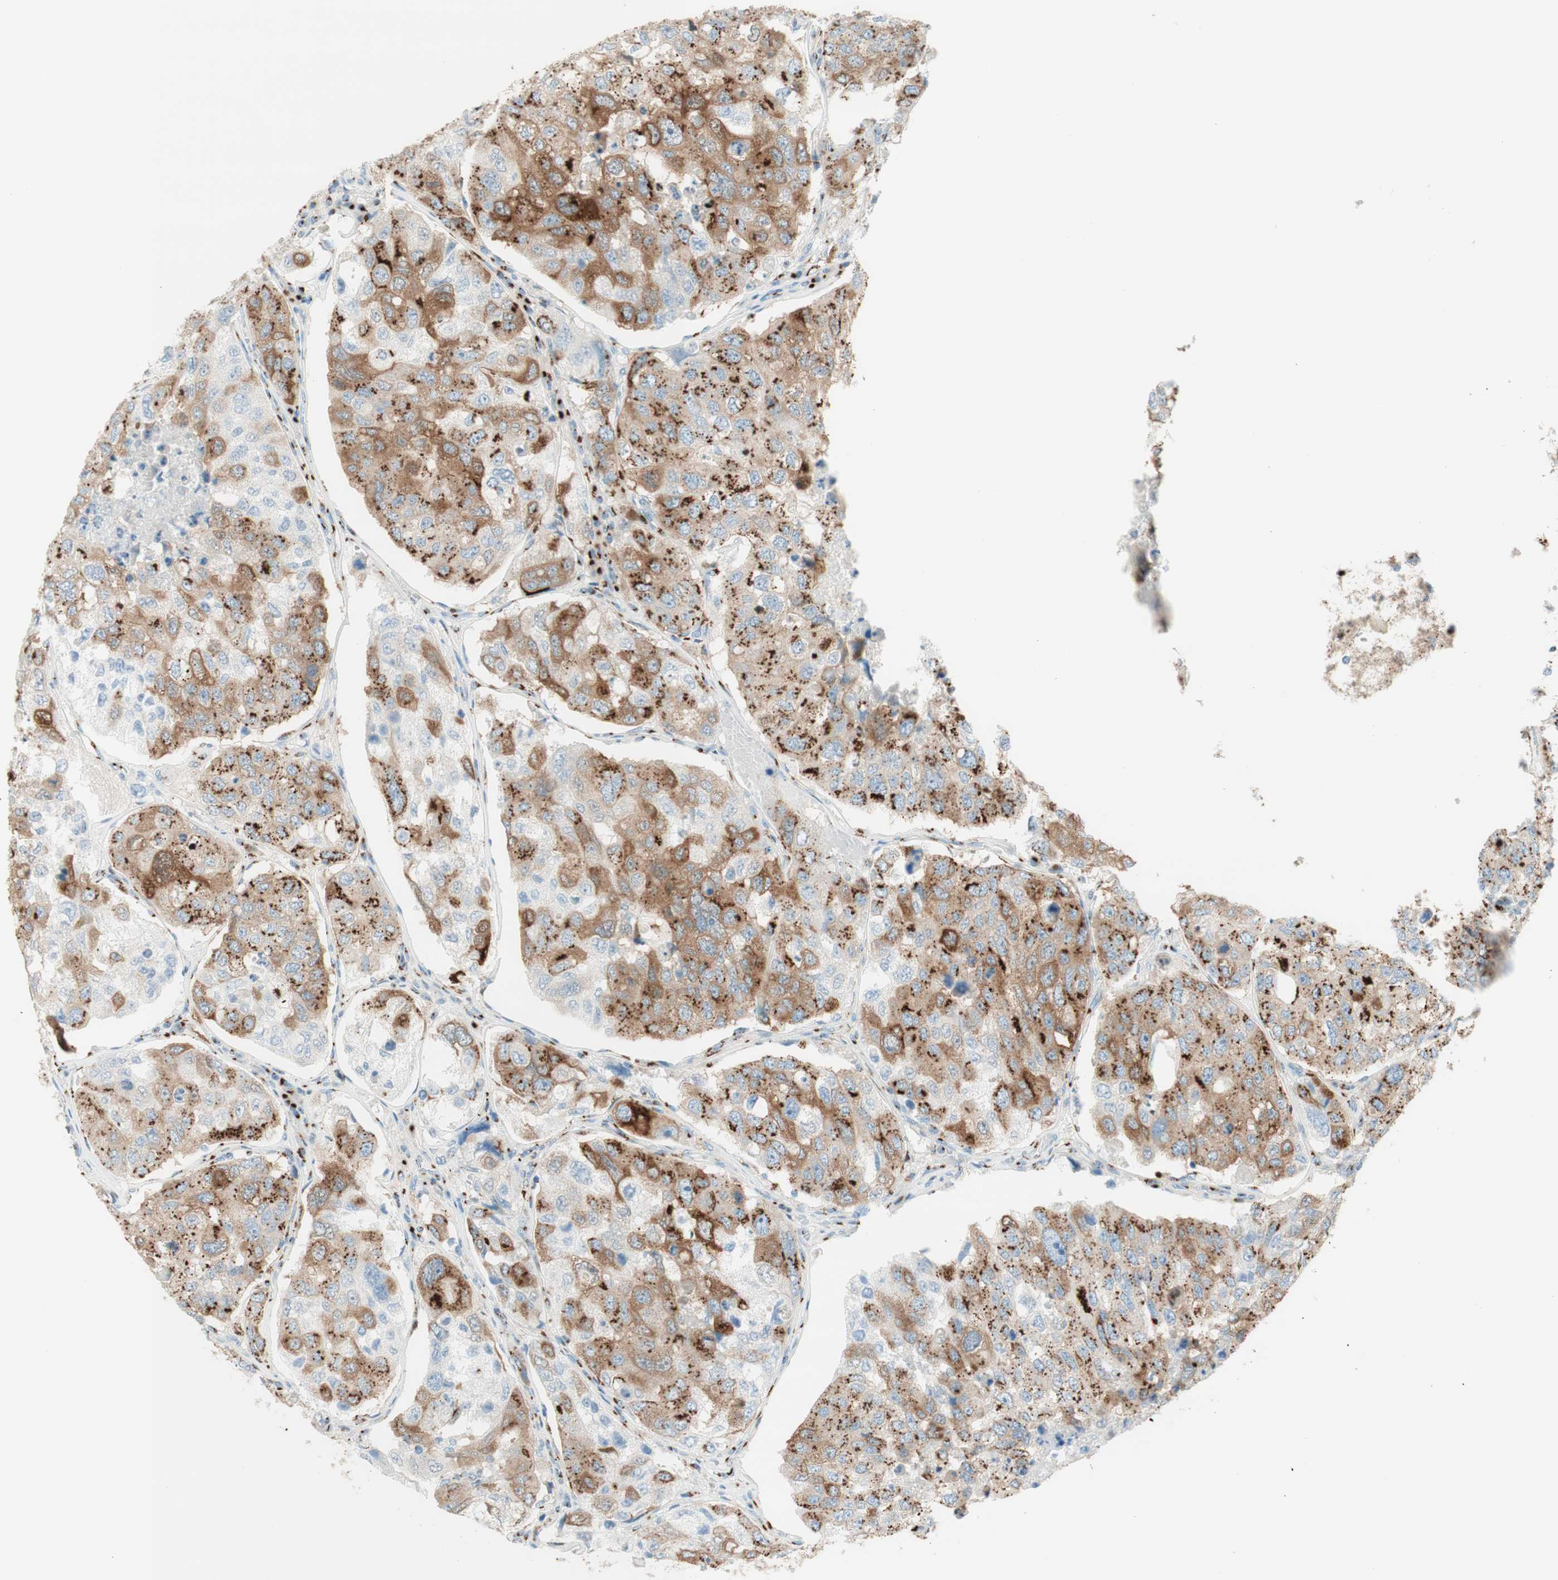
{"staining": {"intensity": "strong", "quantity": ">75%", "location": "cytoplasmic/membranous"}, "tissue": "urothelial cancer", "cell_type": "Tumor cells", "image_type": "cancer", "snomed": [{"axis": "morphology", "description": "Urothelial carcinoma, High grade"}, {"axis": "topography", "description": "Lymph node"}, {"axis": "topography", "description": "Urinary bladder"}], "caption": "Protein analysis of urothelial cancer tissue demonstrates strong cytoplasmic/membranous staining in about >75% of tumor cells.", "gene": "GOLGB1", "patient": {"sex": "male", "age": 51}}